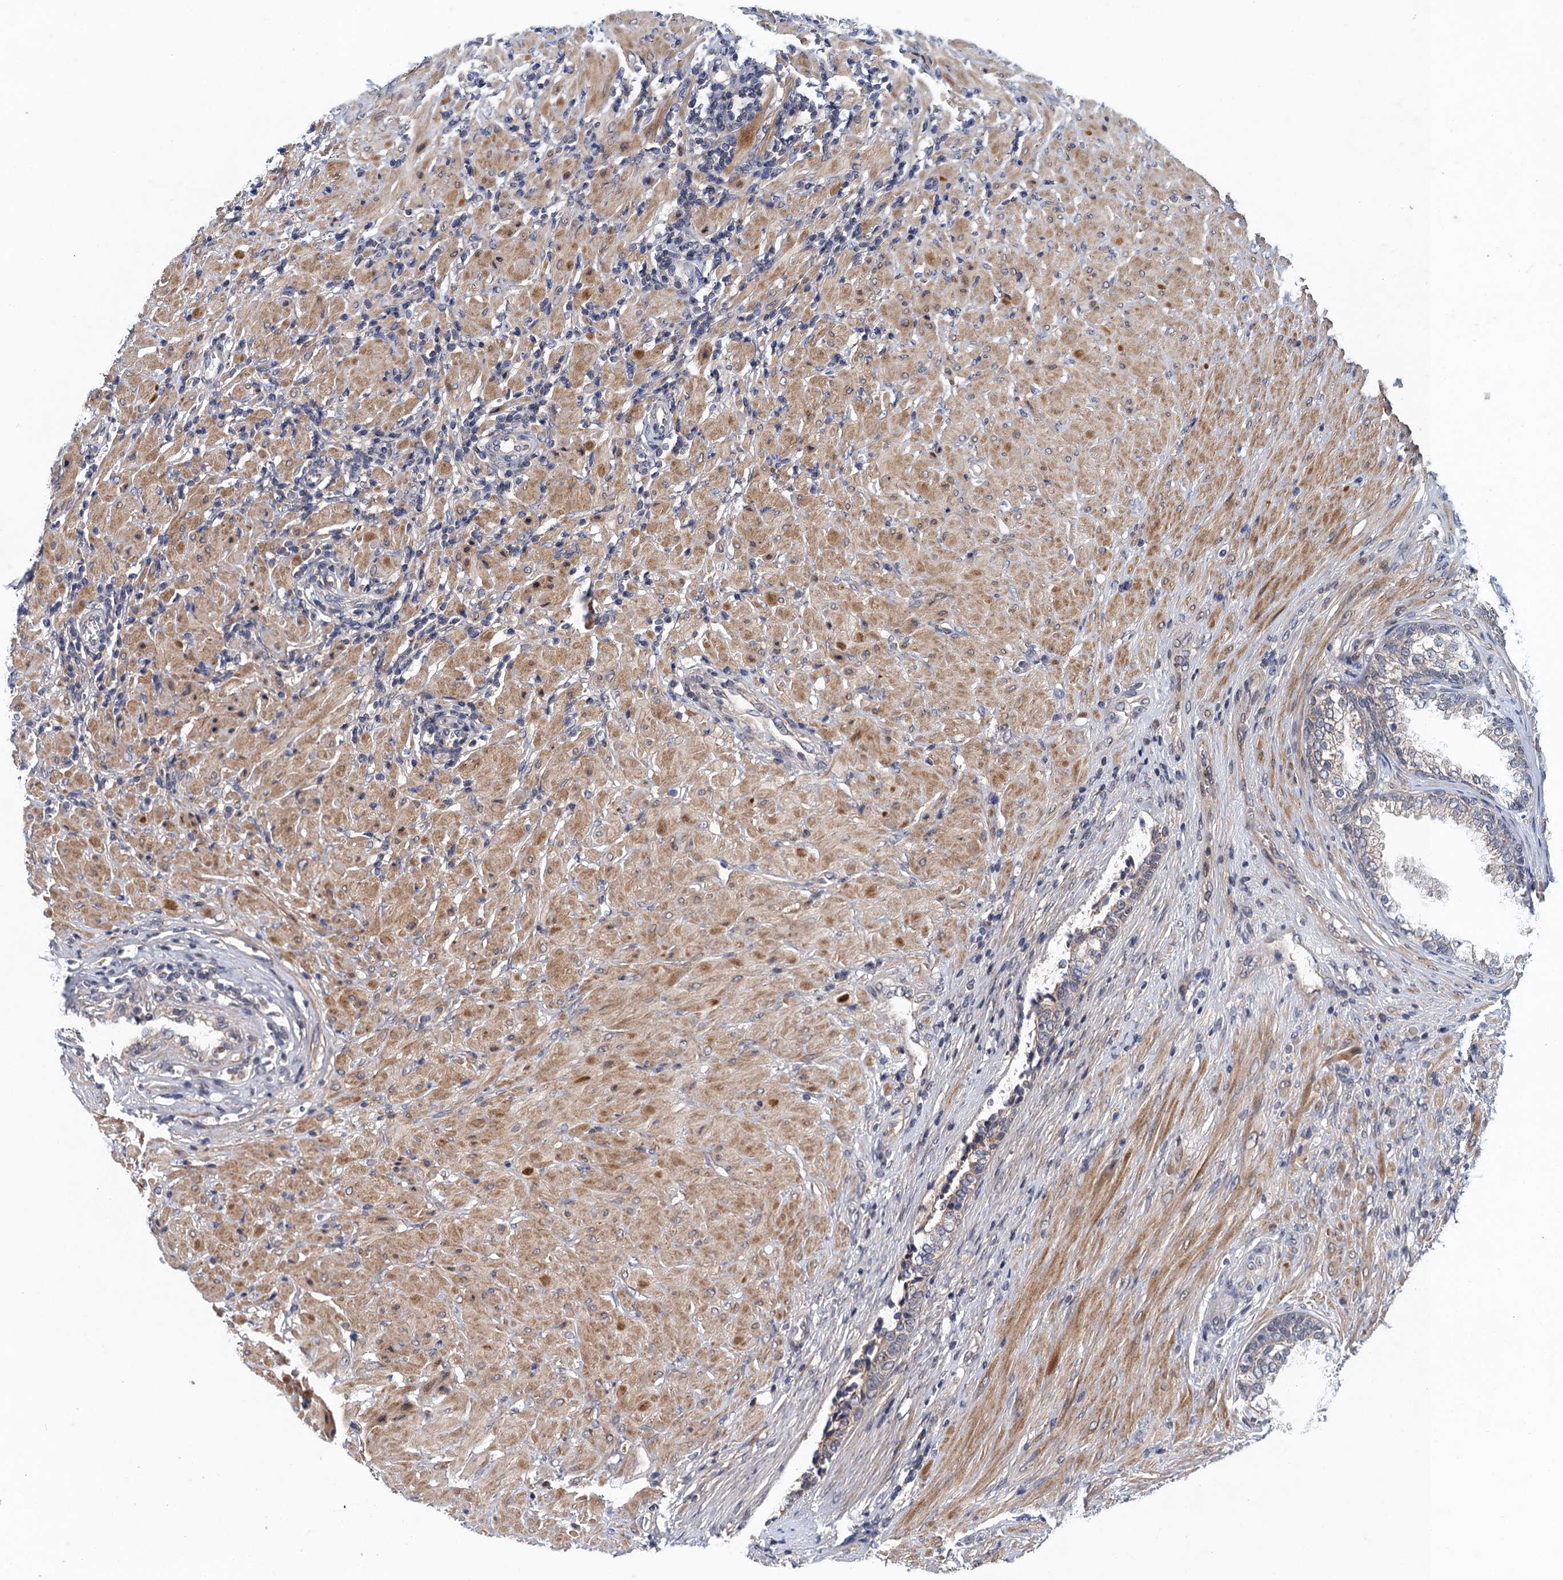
{"staining": {"intensity": "weak", "quantity": "25%-75%", "location": "cytoplasmic/membranous"}, "tissue": "prostate", "cell_type": "Glandular cells", "image_type": "normal", "snomed": [{"axis": "morphology", "description": "Normal tissue, NOS"}, {"axis": "topography", "description": "Prostate"}], "caption": "A high-resolution image shows immunohistochemistry staining of normal prostate, which exhibits weak cytoplasmic/membranous expression in approximately 25%-75% of glandular cells. (DAB (3,3'-diaminobenzidine) = brown stain, brightfield microscopy at high magnification).", "gene": "MDM1", "patient": {"sex": "male", "age": 76}}